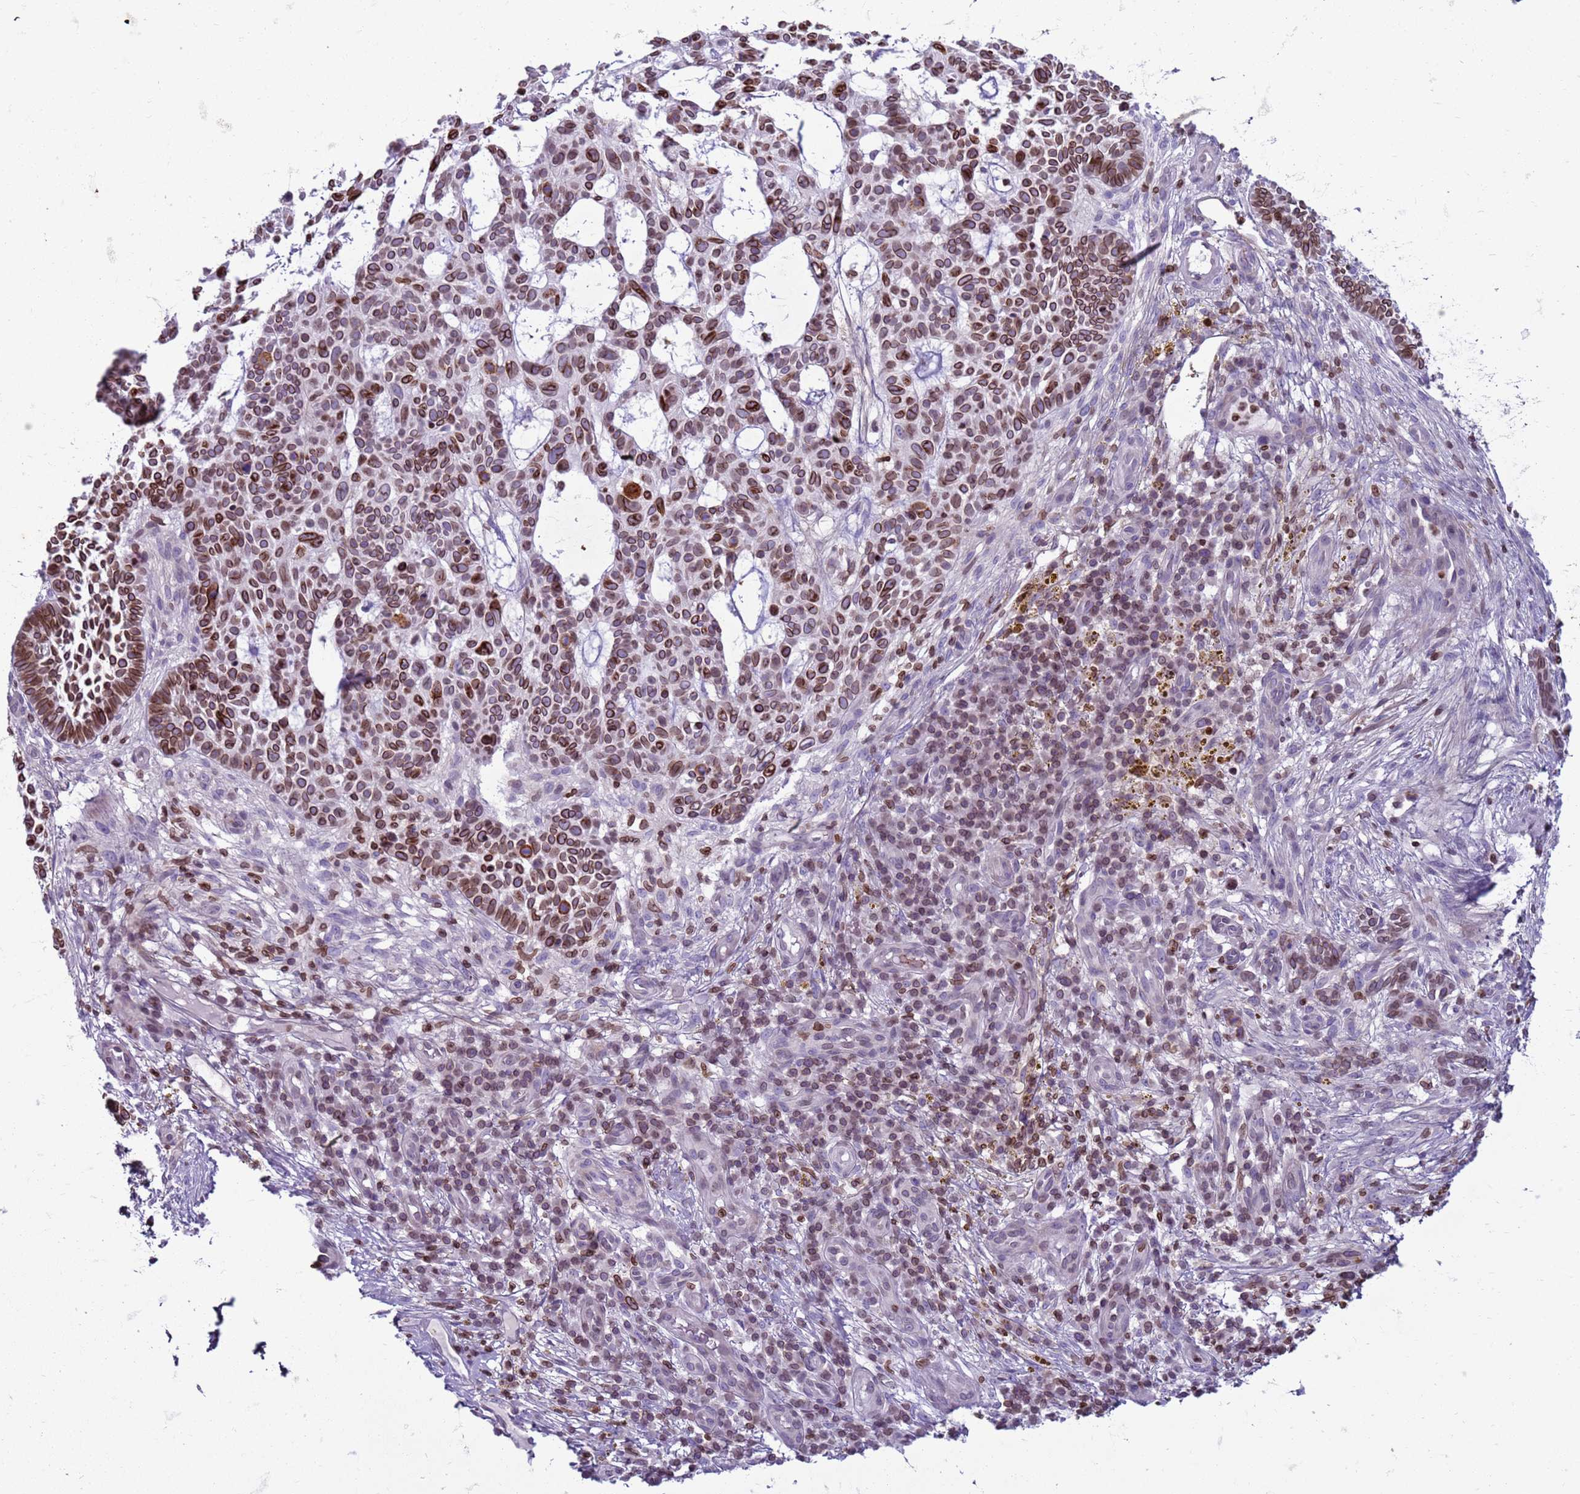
{"staining": {"intensity": "moderate", "quantity": ">75%", "location": "cytoplasmic/membranous,nuclear"}, "tissue": "skin cancer", "cell_type": "Tumor cells", "image_type": "cancer", "snomed": [{"axis": "morphology", "description": "Basal cell carcinoma"}, {"axis": "topography", "description": "Skin"}], "caption": "Immunohistochemical staining of skin cancer (basal cell carcinoma) demonstrates moderate cytoplasmic/membranous and nuclear protein staining in about >75% of tumor cells. The staining is performed using DAB brown chromogen to label protein expression. The nuclei are counter-stained blue using hematoxylin.", "gene": "METTL25B", "patient": {"sex": "male", "age": 89}}